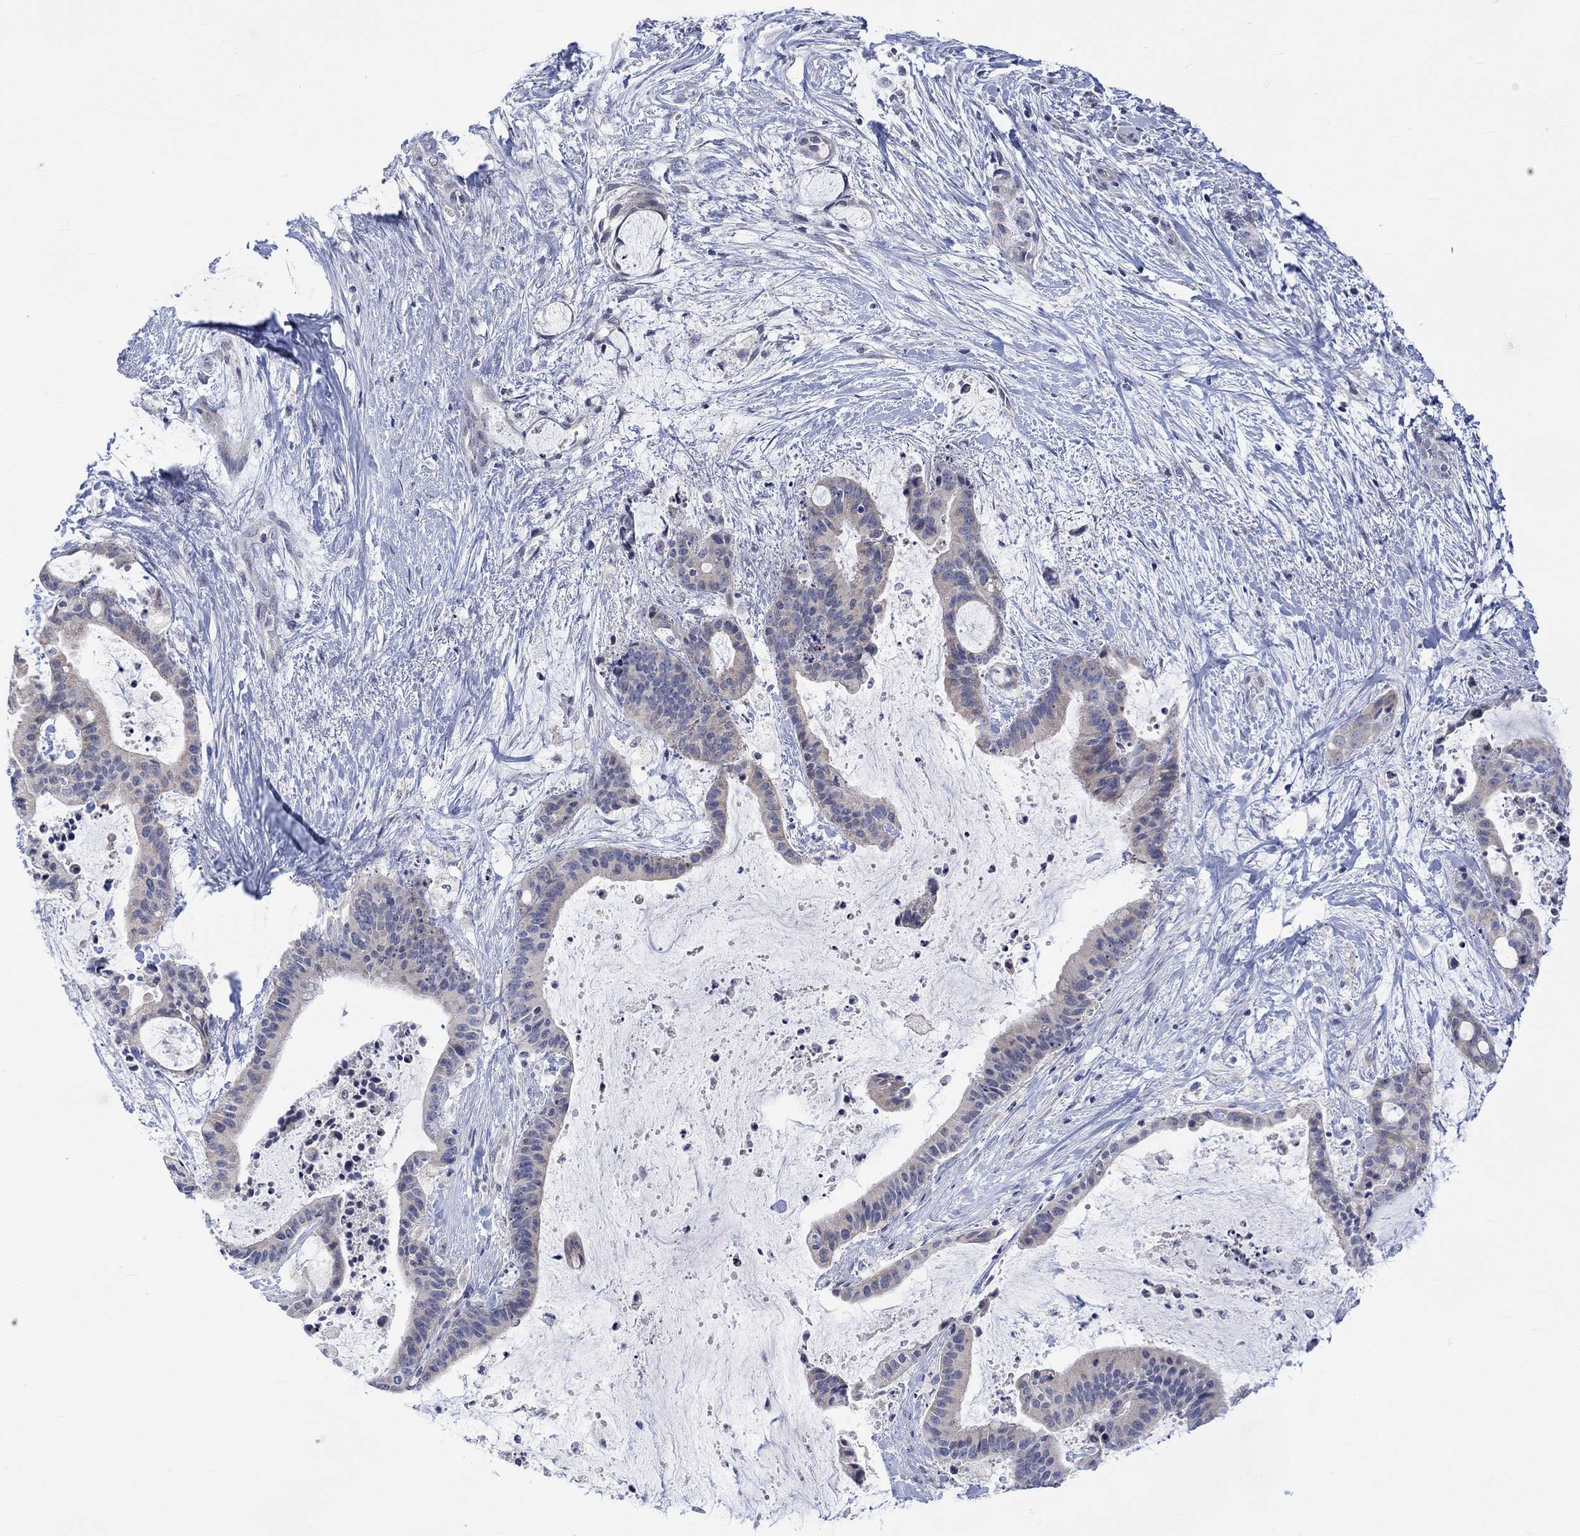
{"staining": {"intensity": "negative", "quantity": "none", "location": "none"}, "tissue": "liver cancer", "cell_type": "Tumor cells", "image_type": "cancer", "snomed": [{"axis": "morphology", "description": "Cholangiocarcinoma"}, {"axis": "topography", "description": "Liver"}], "caption": "High power microscopy micrograph of an immunohistochemistry (IHC) photomicrograph of liver cancer, revealing no significant staining in tumor cells. (DAB immunohistochemistry with hematoxylin counter stain).", "gene": "DCX", "patient": {"sex": "female", "age": 73}}